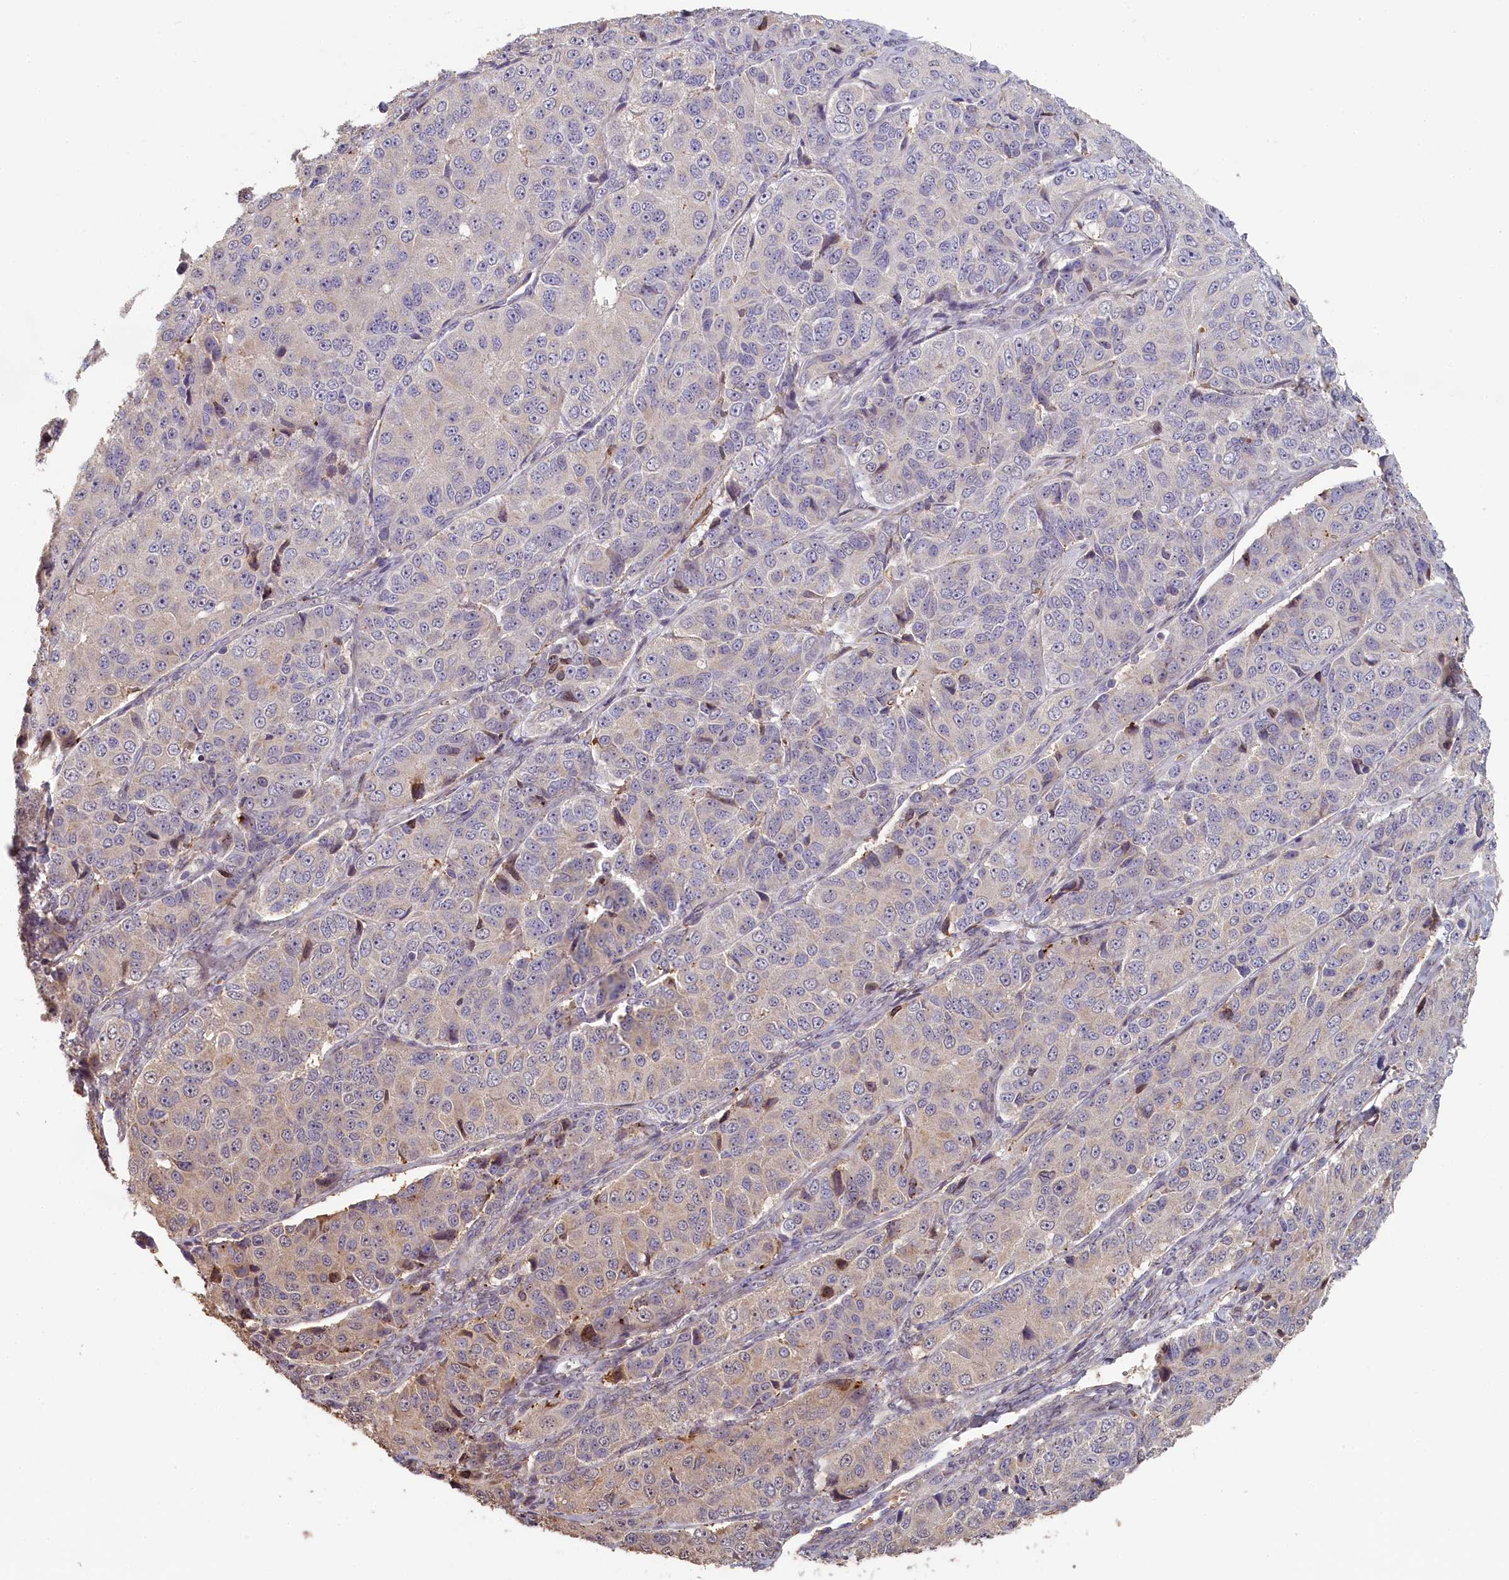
{"staining": {"intensity": "weak", "quantity": "<25%", "location": "cytoplasmic/membranous"}, "tissue": "ovarian cancer", "cell_type": "Tumor cells", "image_type": "cancer", "snomed": [{"axis": "morphology", "description": "Carcinoma, endometroid"}, {"axis": "topography", "description": "Ovary"}], "caption": "IHC image of neoplastic tissue: endometroid carcinoma (ovarian) stained with DAB shows no significant protein expression in tumor cells.", "gene": "STX16", "patient": {"sex": "female", "age": 51}}